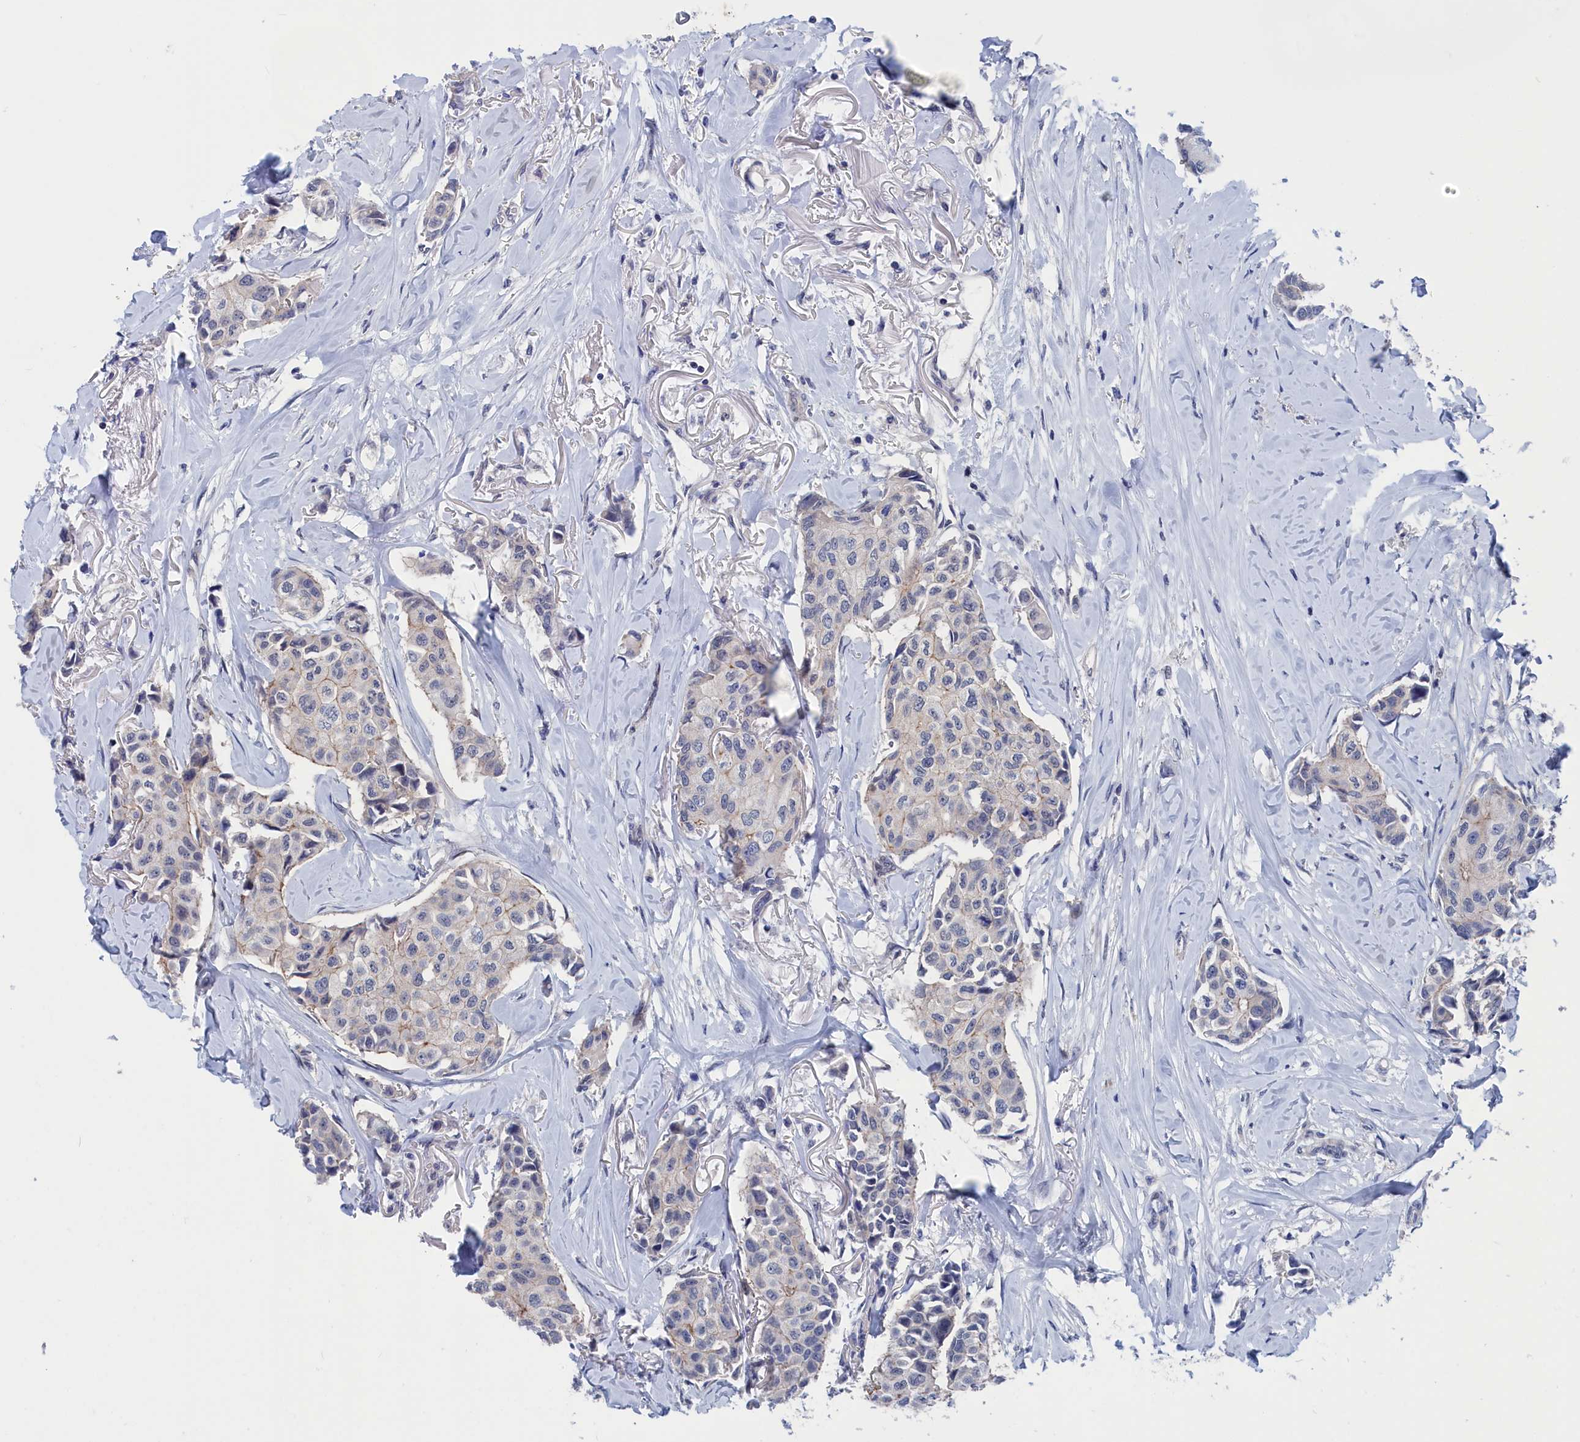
{"staining": {"intensity": "negative", "quantity": "none", "location": "none"}, "tissue": "breast cancer", "cell_type": "Tumor cells", "image_type": "cancer", "snomed": [{"axis": "morphology", "description": "Duct carcinoma"}, {"axis": "topography", "description": "Breast"}], "caption": "Breast invasive ductal carcinoma stained for a protein using immunohistochemistry (IHC) exhibits no expression tumor cells.", "gene": "MARCHF3", "patient": {"sex": "female", "age": 80}}